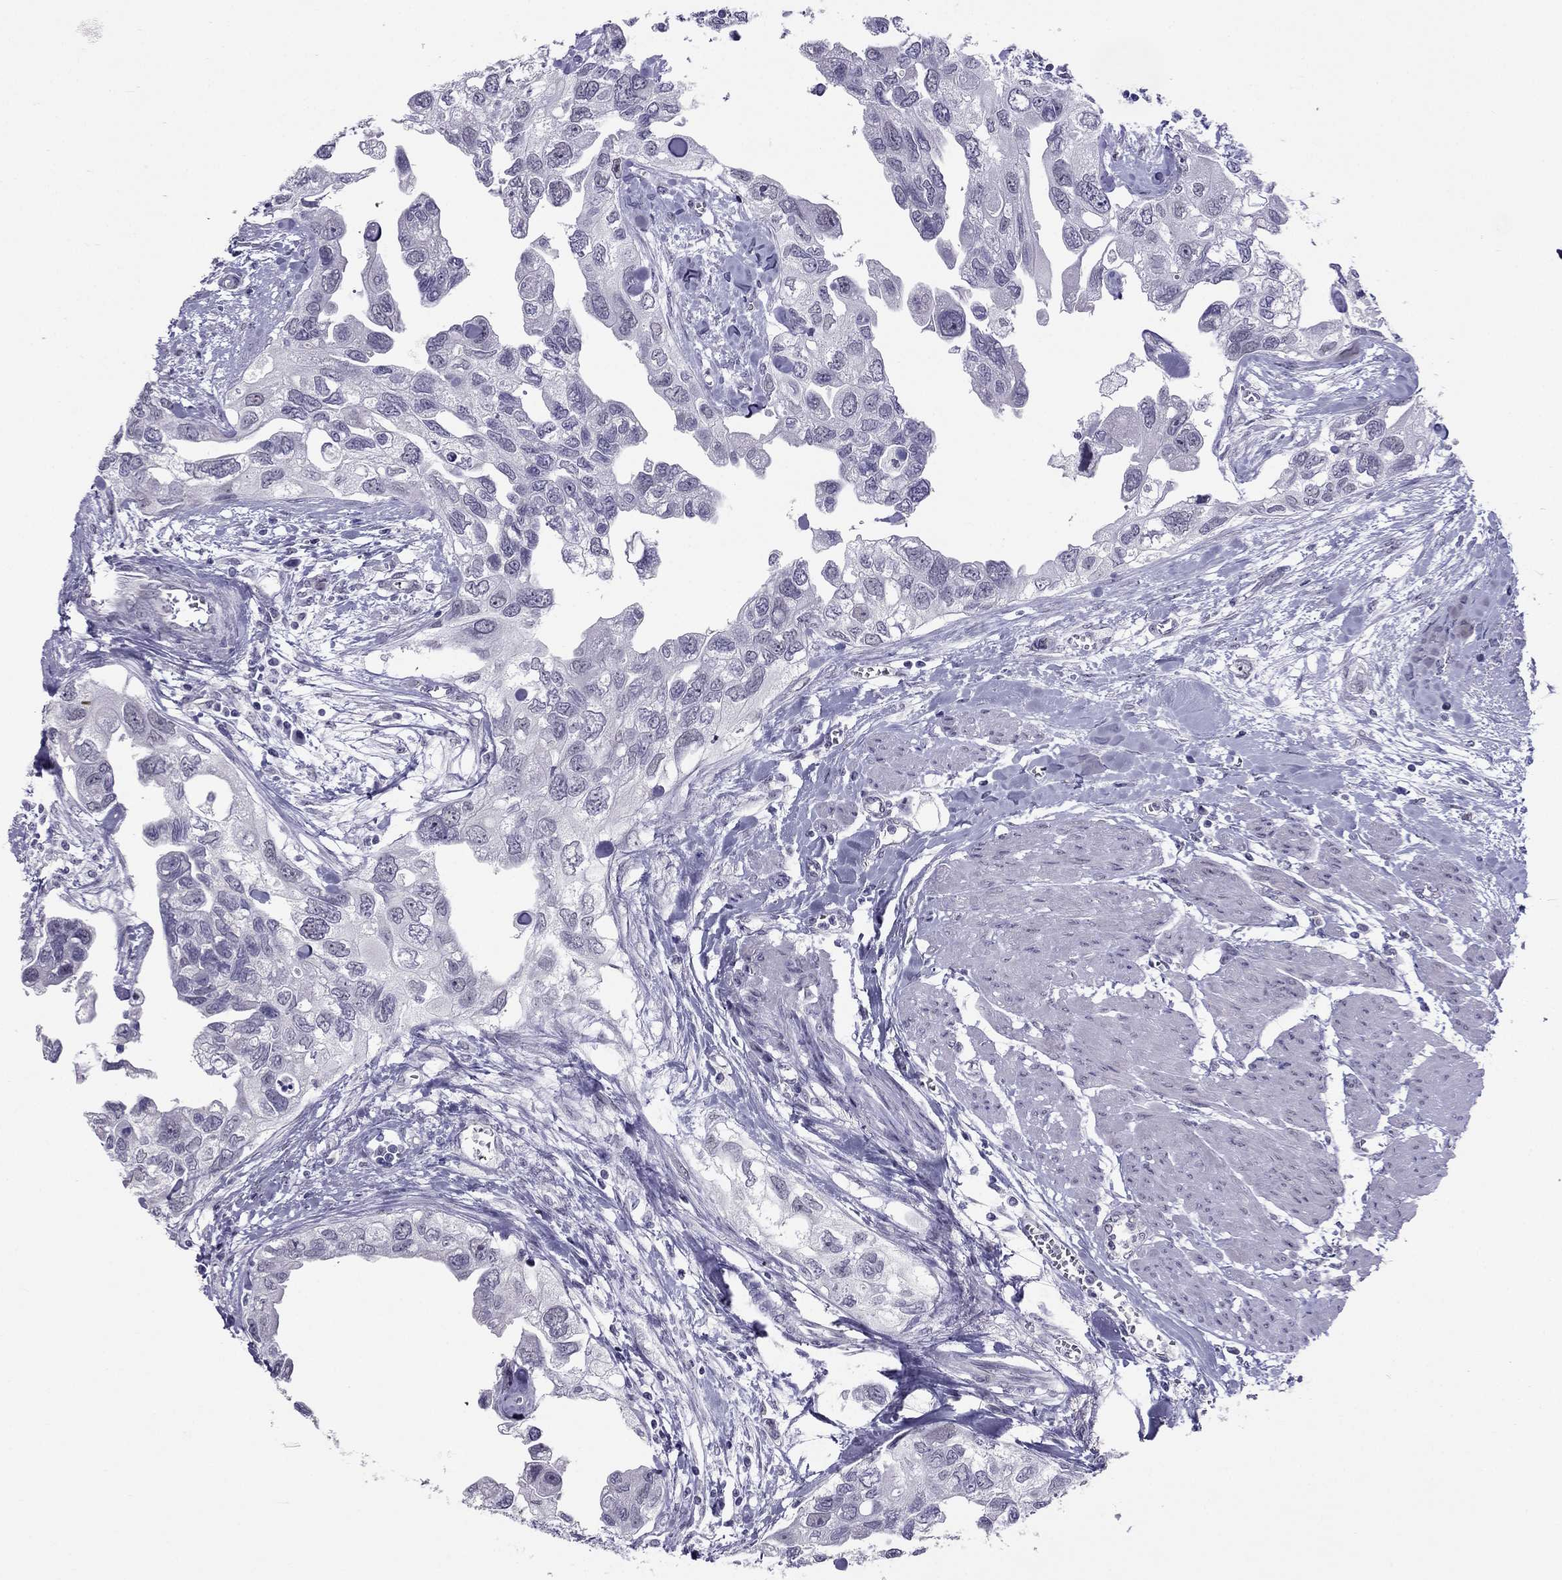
{"staining": {"intensity": "negative", "quantity": "none", "location": "none"}, "tissue": "urothelial cancer", "cell_type": "Tumor cells", "image_type": "cancer", "snomed": [{"axis": "morphology", "description": "Urothelial carcinoma, High grade"}, {"axis": "topography", "description": "Urinary bladder"}], "caption": "Immunohistochemistry (IHC) photomicrograph of neoplastic tissue: human urothelial cancer stained with DAB (3,3'-diaminobenzidine) exhibits no significant protein staining in tumor cells.", "gene": "CROCC2", "patient": {"sex": "male", "age": 59}}